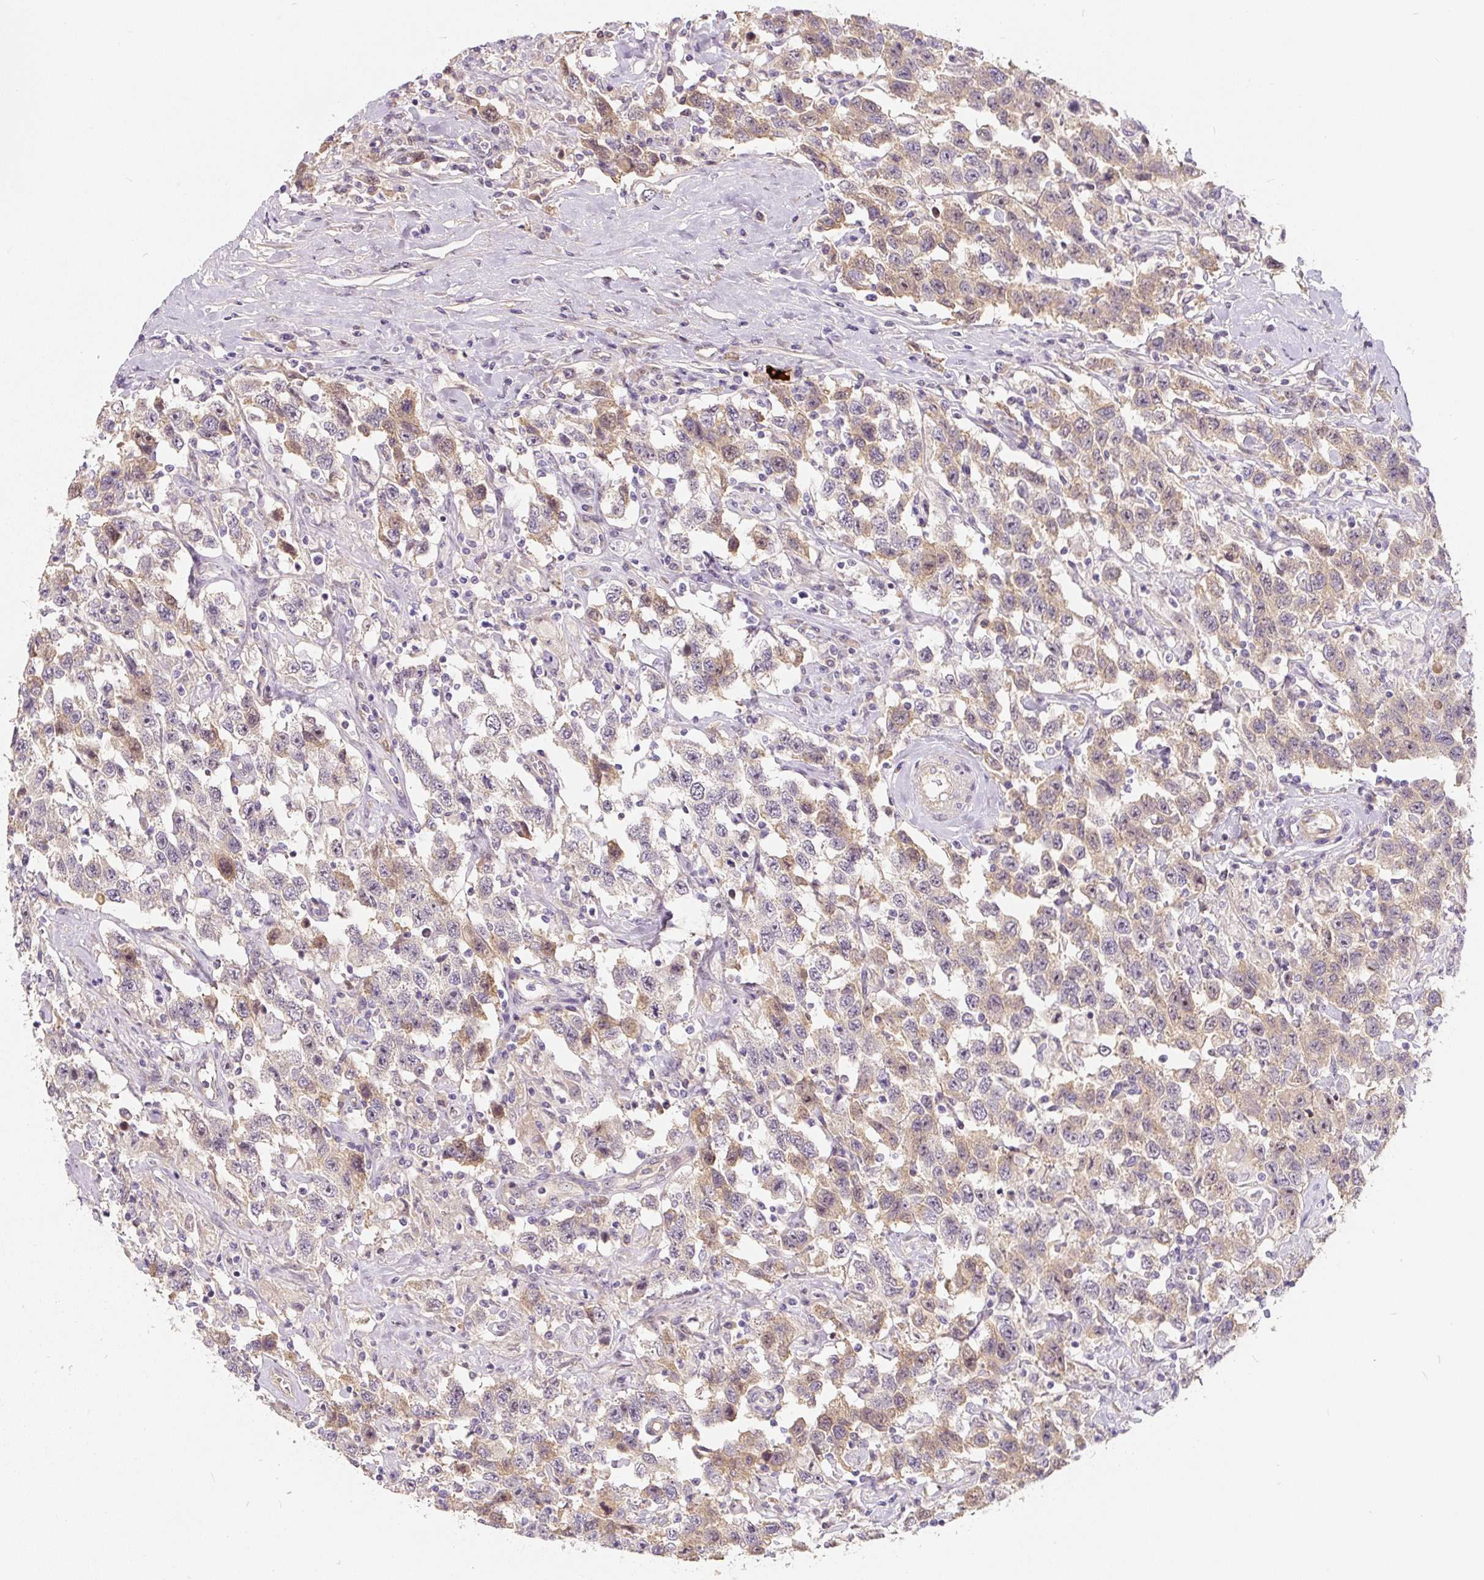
{"staining": {"intensity": "moderate", "quantity": "25%-75%", "location": "cytoplasmic/membranous"}, "tissue": "testis cancer", "cell_type": "Tumor cells", "image_type": "cancer", "snomed": [{"axis": "morphology", "description": "Seminoma, NOS"}, {"axis": "topography", "description": "Testis"}], "caption": "The photomicrograph exhibits a brown stain indicating the presence of a protein in the cytoplasmic/membranous of tumor cells in seminoma (testis).", "gene": "PWWP3B", "patient": {"sex": "male", "age": 41}}